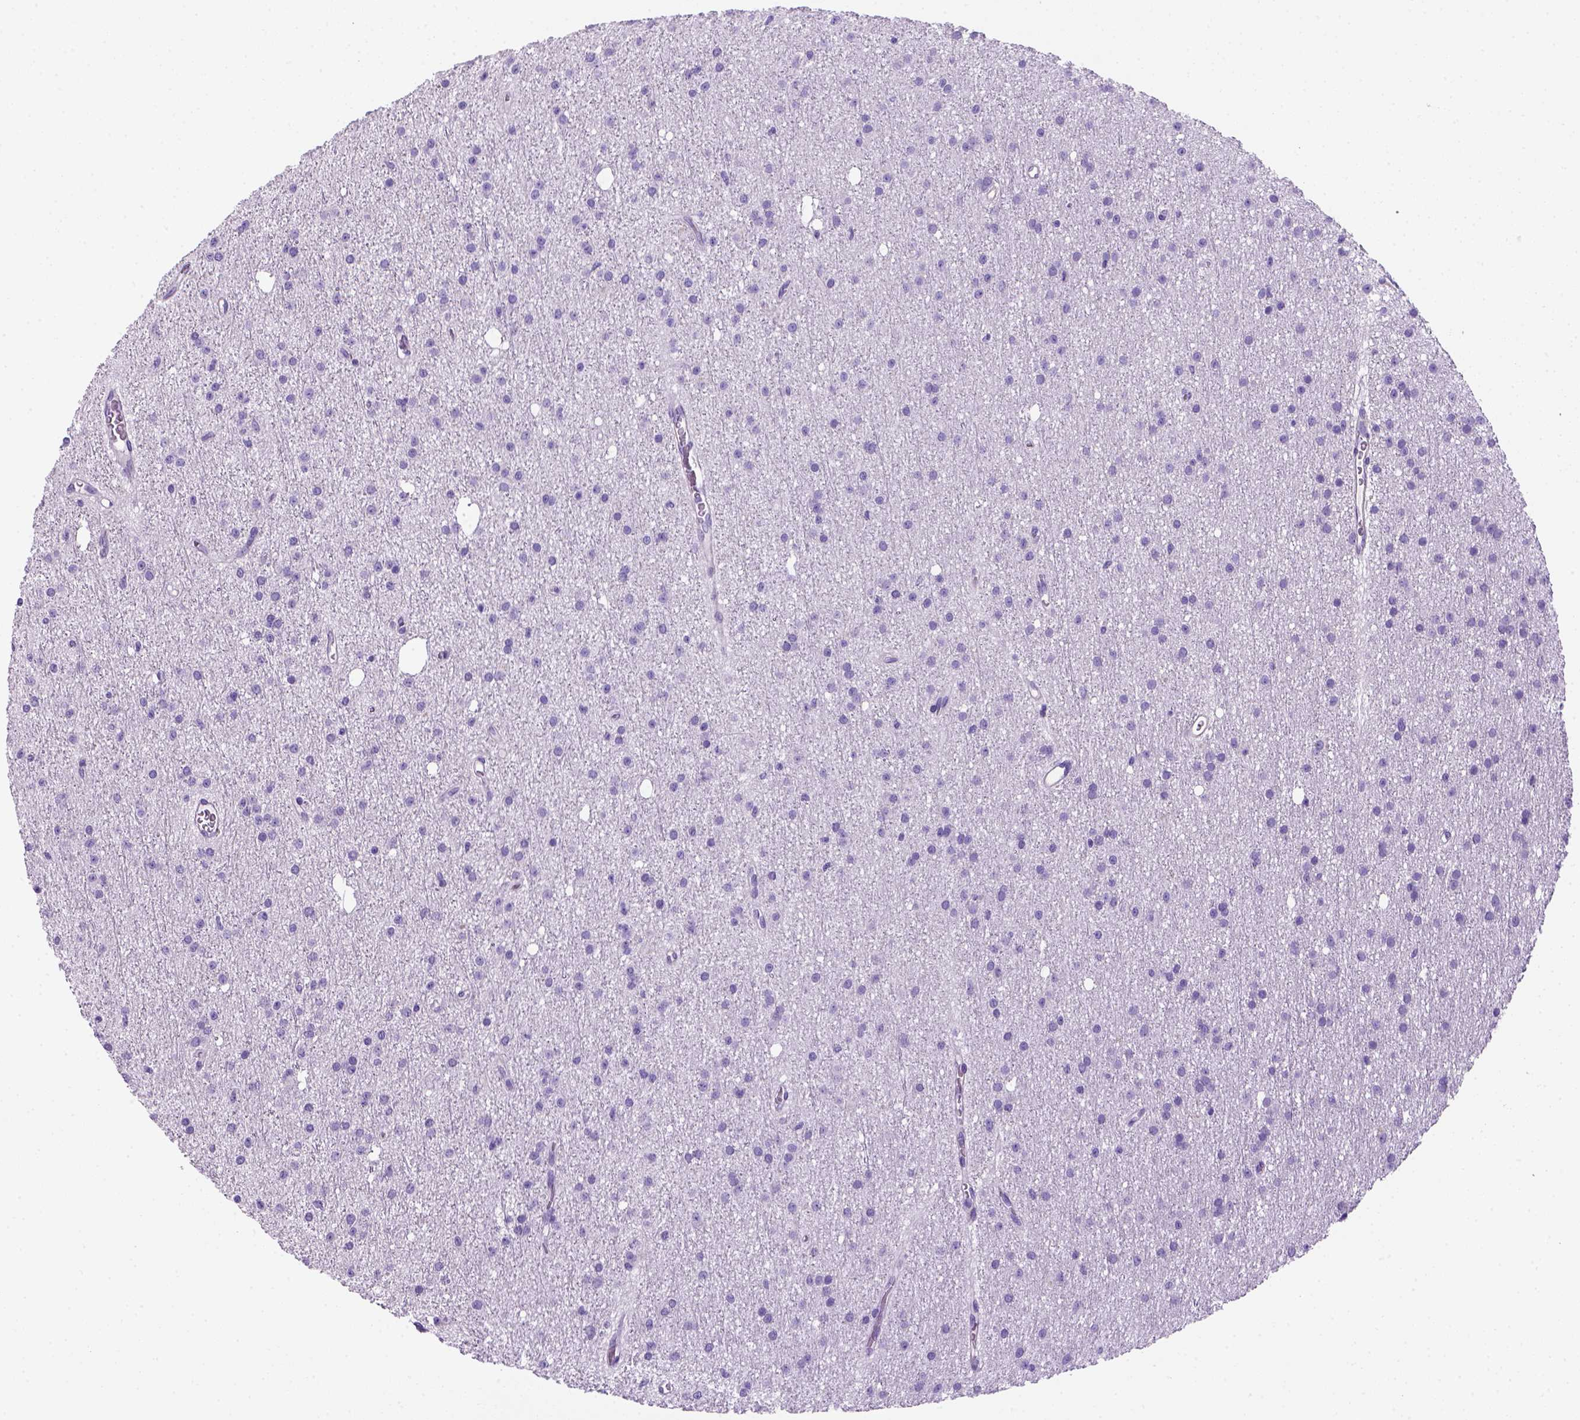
{"staining": {"intensity": "negative", "quantity": "none", "location": "none"}, "tissue": "glioma", "cell_type": "Tumor cells", "image_type": "cancer", "snomed": [{"axis": "morphology", "description": "Glioma, malignant, Low grade"}, {"axis": "topography", "description": "Brain"}], "caption": "Tumor cells show no significant staining in malignant low-grade glioma.", "gene": "ARHGEF33", "patient": {"sex": "male", "age": 27}}